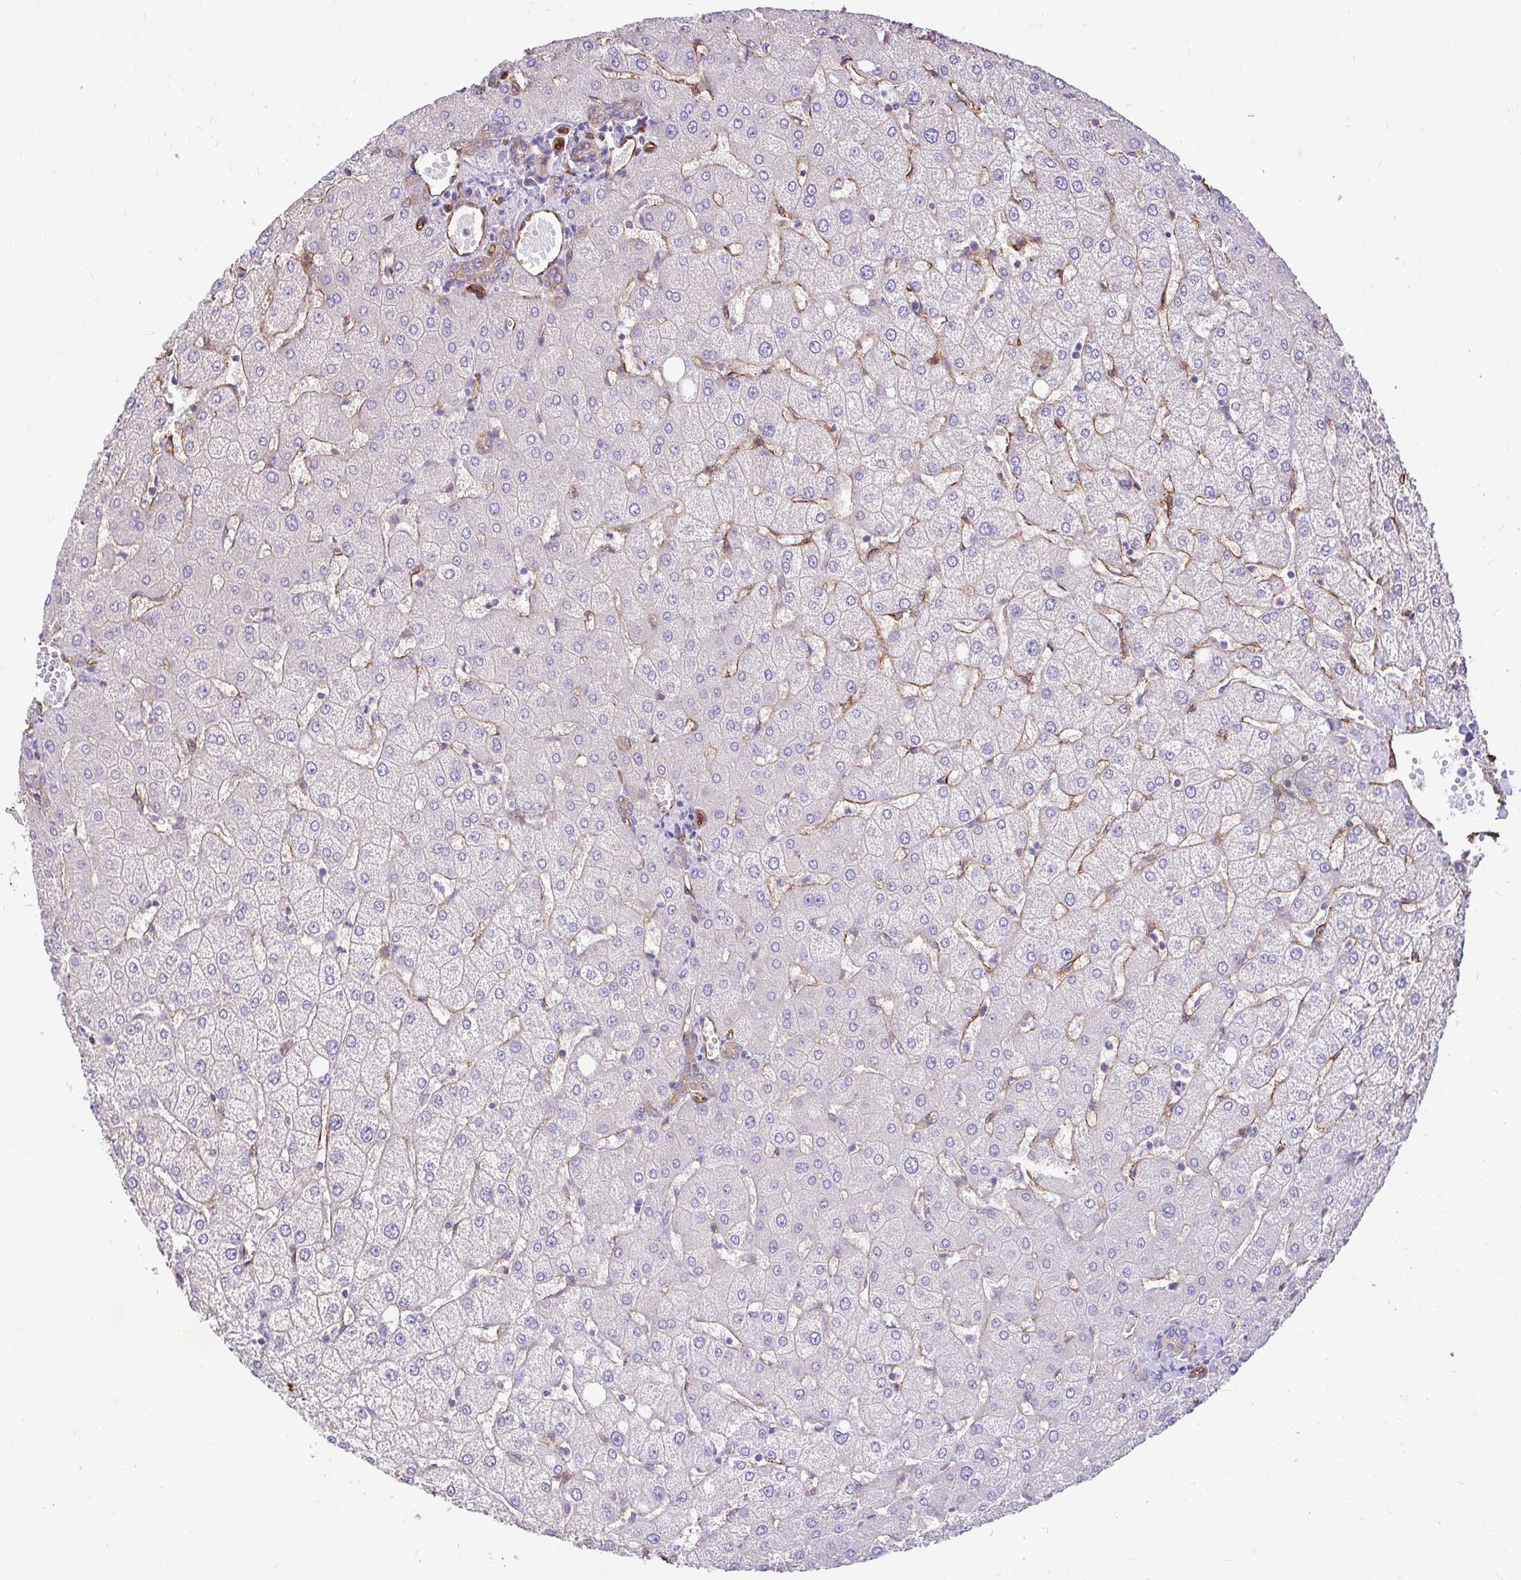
{"staining": {"intensity": "moderate", "quantity": "25%-75%", "location": "cytoplasmic/membranous"}, "tissue": "liver", "cell_type": "Cholangiocytes", "image_type": "normal", "snomed": [{"axis": "morphology", "description": "Normal tissue, NOS"}, {"axis": "topography", "description": "Liver"}], "caption": "Liver stained for a protein exhibits moderate cytoplasmic/membranous positivity in cholangiocytes. The protein is shown in brown color, while the nuclei are stained blue.", "gene": "PTPRK", "patient": {"sex": "female", "age": 54}}